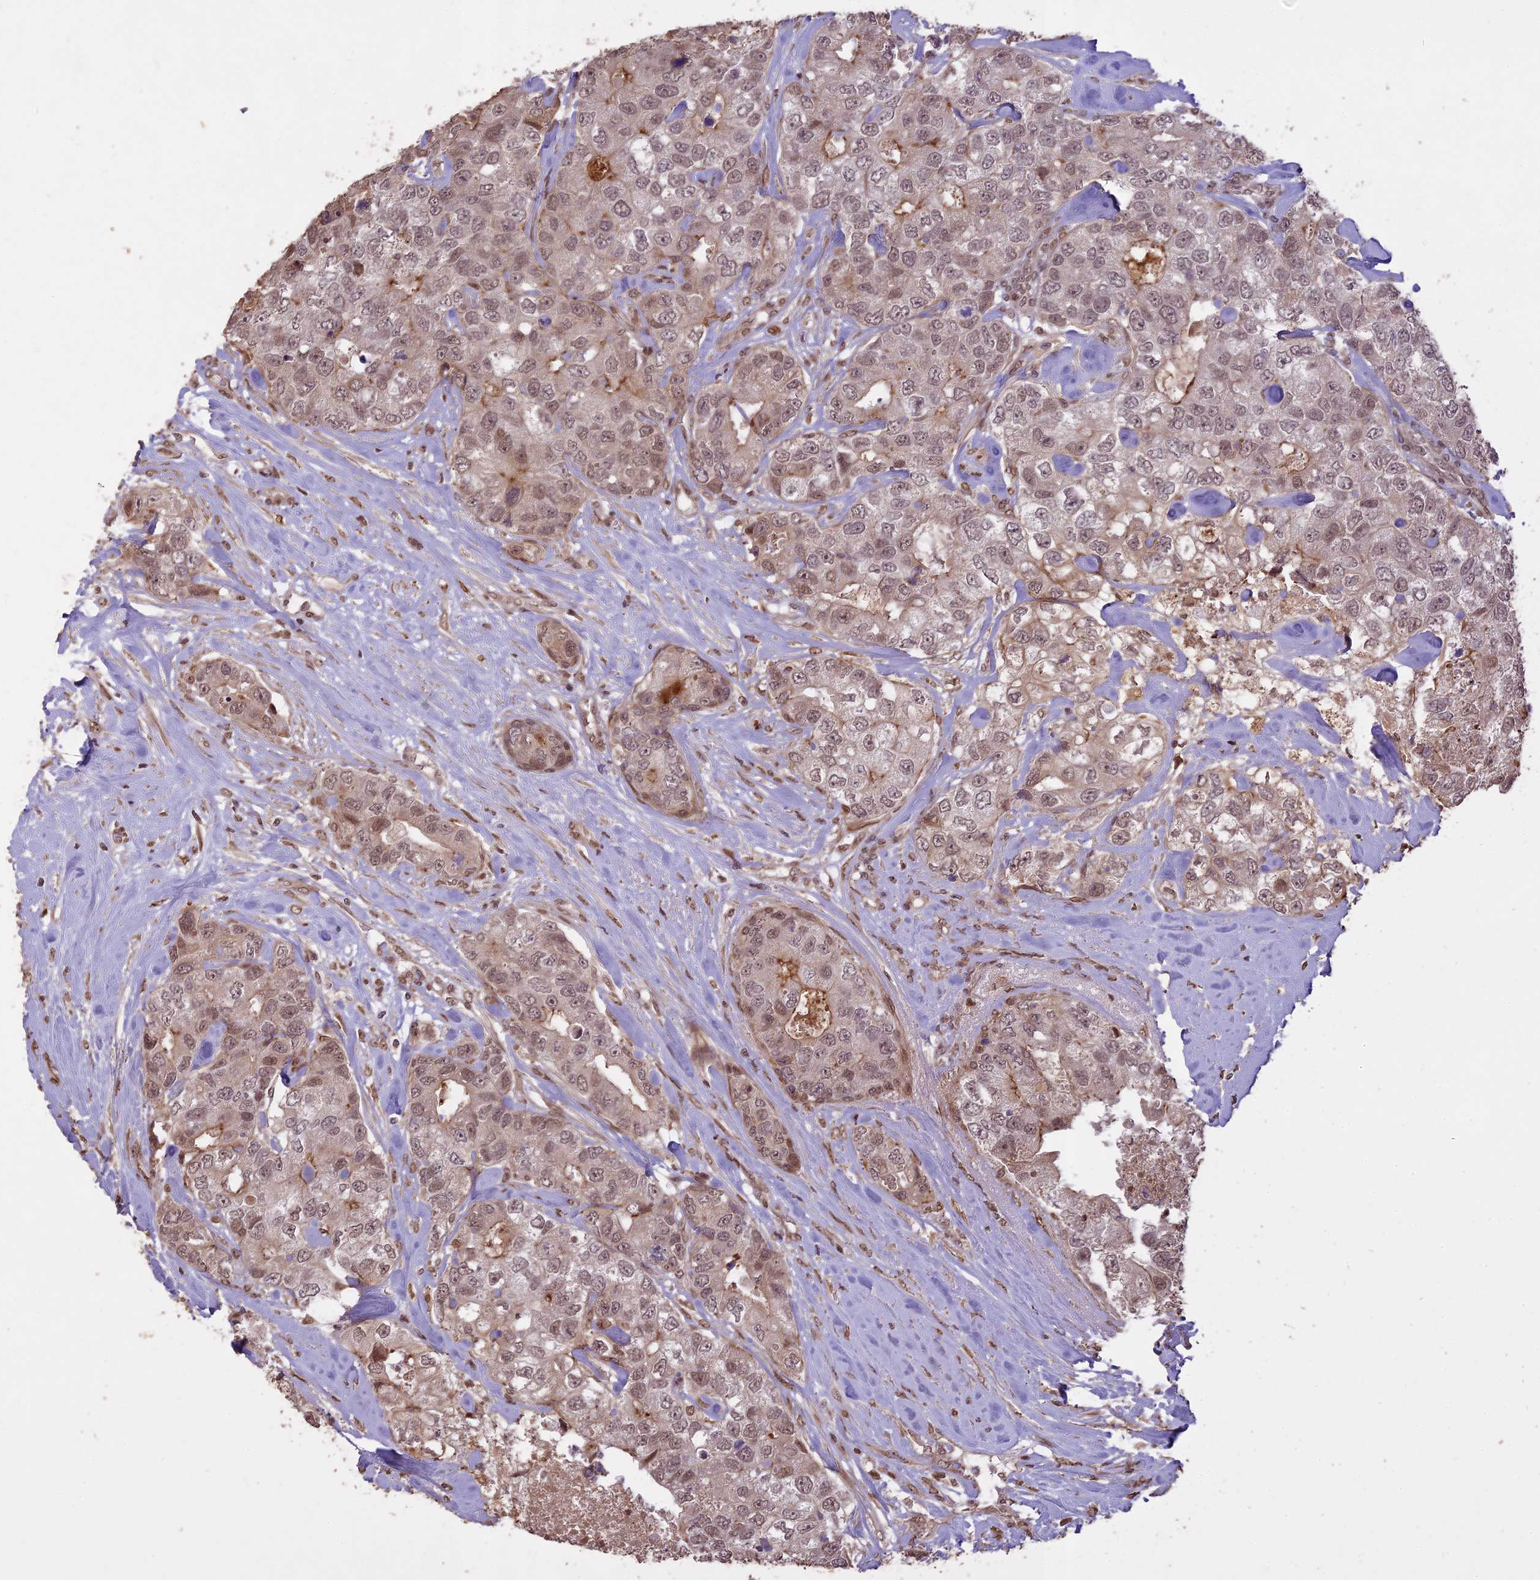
{"staining": {"intensity": "weak", "quantity": ">75%", "location": "nuclear"}, "tissue": "breast cancer", "cell_type": "Tumor cells", "image_type": "cancer", "snomed": [{"axis": "morphology", "description": "Duct carcinoma"}, {"axis": "topography", "description": "Breast"}], "caption": "This is a photomicrograph of immunohistochemistry staining of breast cancer (infiltrating ductal carcinoma), which shows weak staining in the nuclear of tumor cells.", "gene": "PRELID2", "patient": {"sex": "female", "age": 62}}